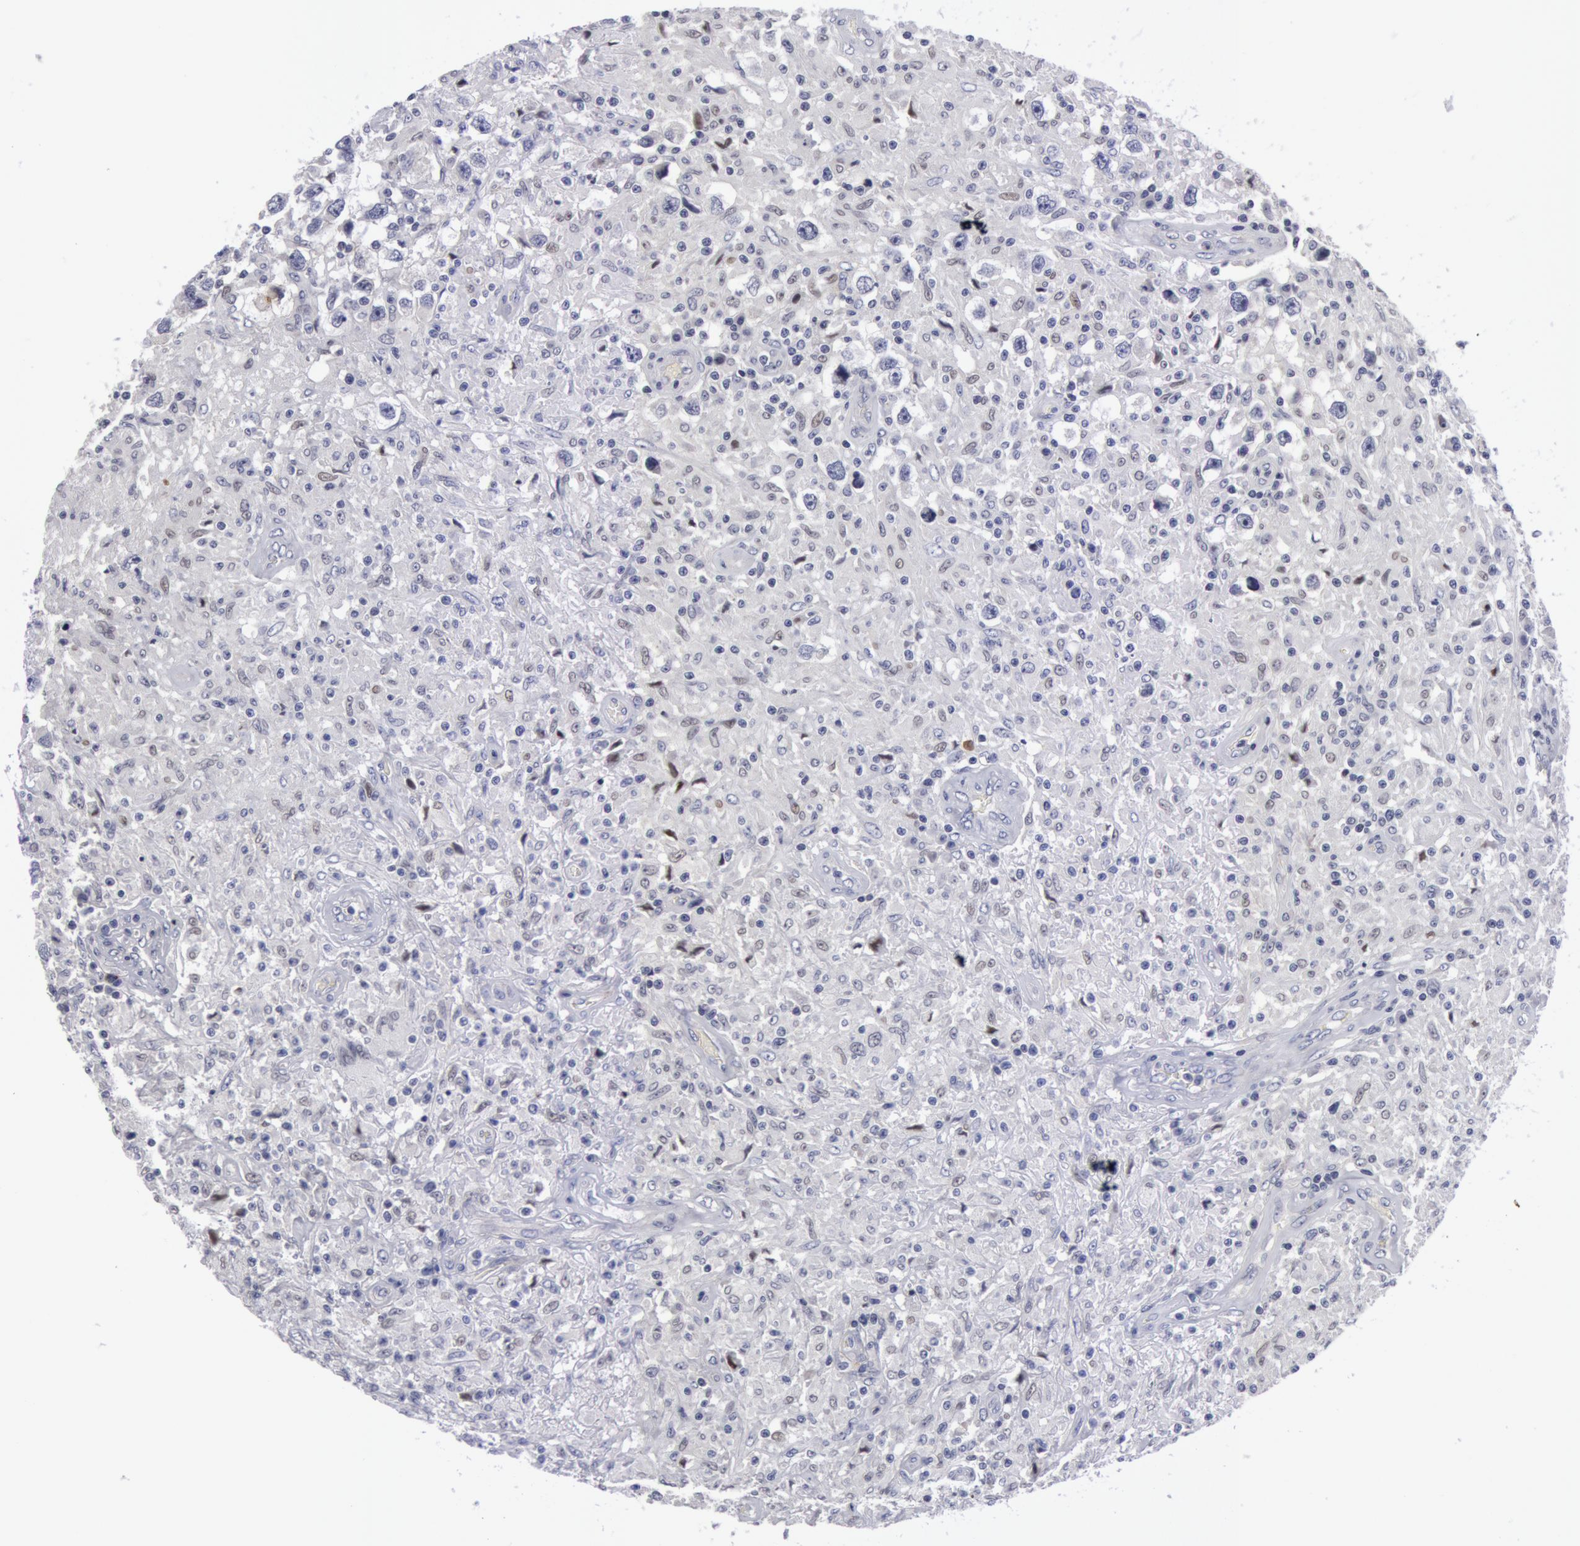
{"staining": {"intensity": "negative", "quantity": "none", "location": "none"}, "tissue": "testis cancer", "cell_type": "Tumor cells", "image_type": "cancer", "snomed": [{"axis": "morphology", "description": "Seminoma, NOS"}, {"axis": "topography", "description": "Testis"}], "caption": "Image shows no significant protein staining in tumor cells of testis cancer.", "gene": "NLGN4X", "patient": {"sex": "male", "age": 34}}